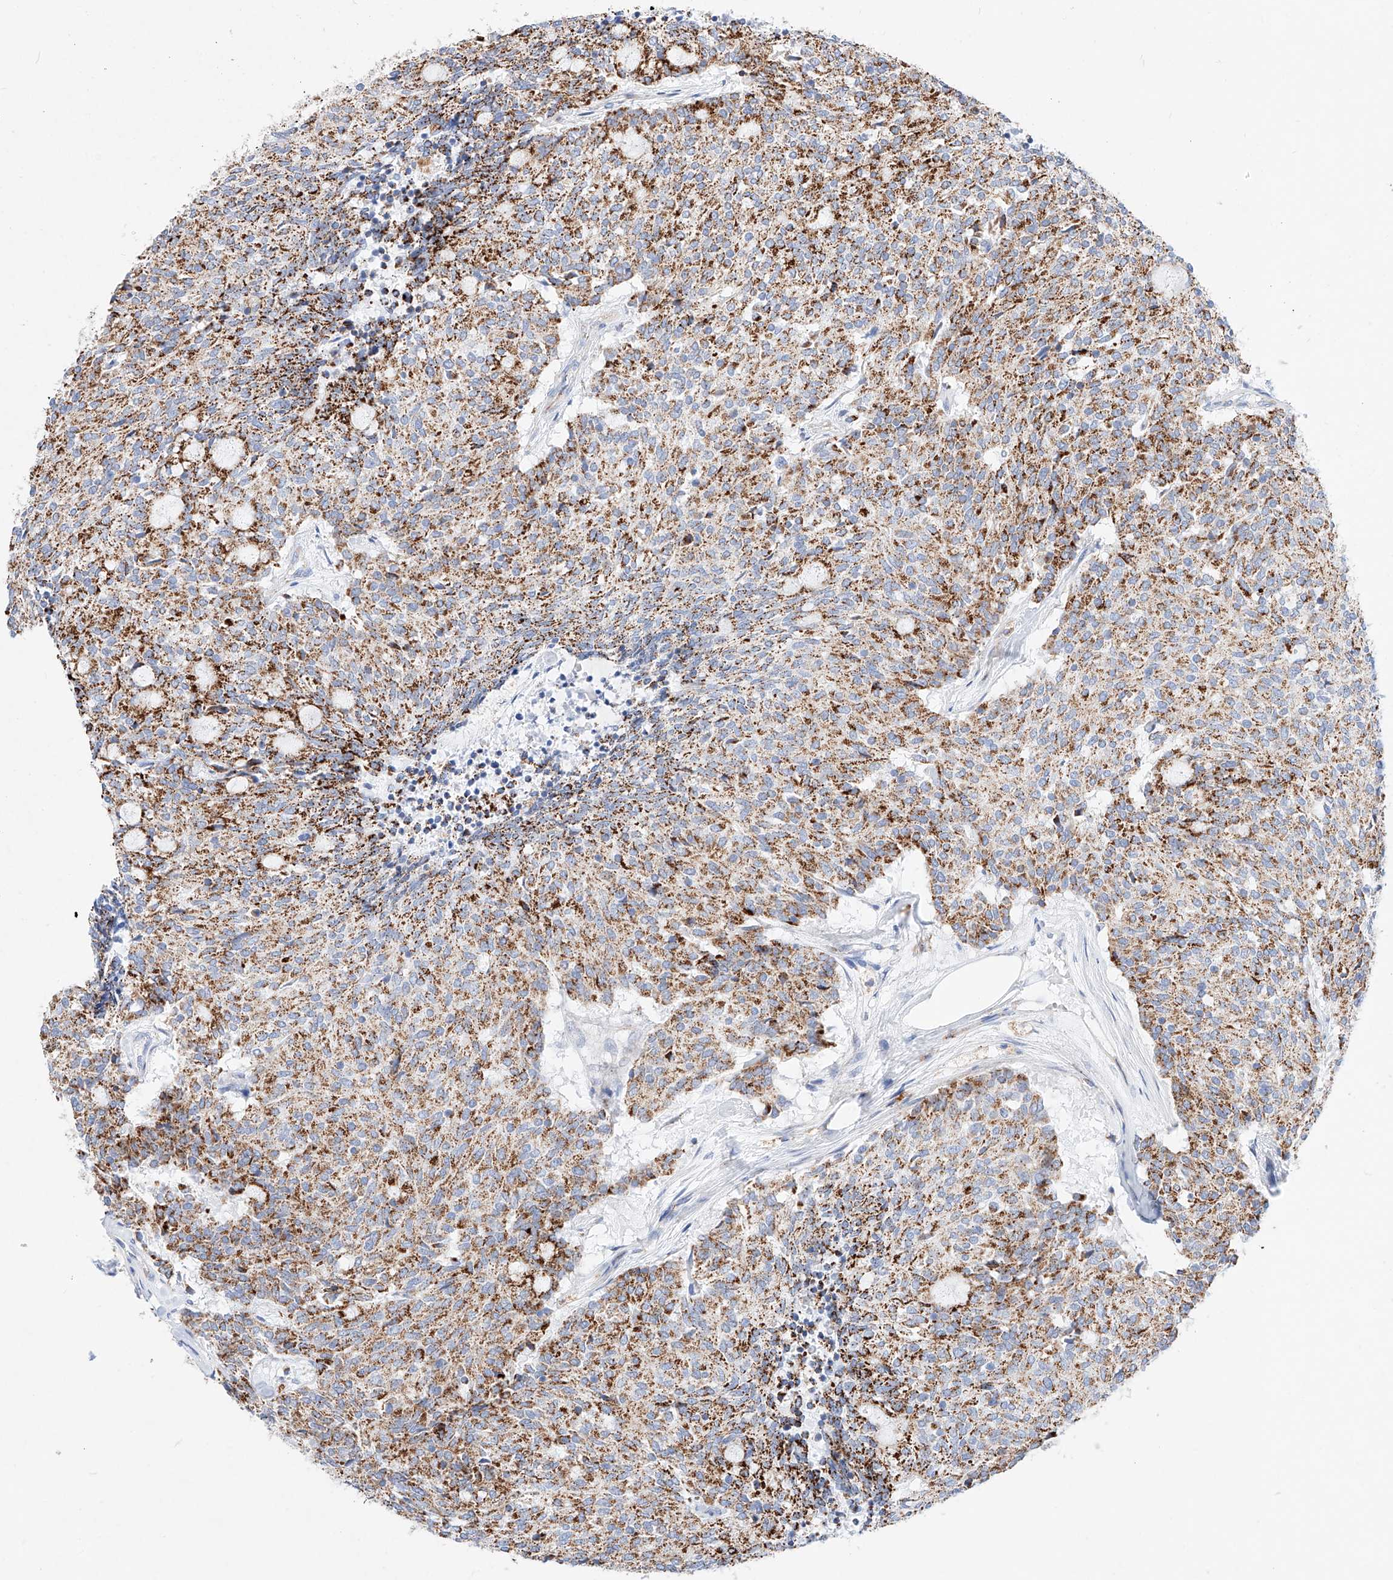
{"staining": {"intensity": "moderate", "quantity": ">75%", "location": "cytoplasmic/membranous"}, "tissue": "carcinoid", "cell_type": "Tumor cells", "image_type": "cancer", "snomed": [{"axis": "morphology", "description": "Carcinoid, malignant, NOS"}, {"axis": "topography", "description": "Pancreas"}], "caption": "An image of human carcinoid stained for a protein demonstrates moderate cytoplasmic/membranous brown staining in tumor cells. (Brightfield microscopy of DAB IHC at high magnification).", "gene": "C6orf62", "patient": {"sex": "female", "age": 54}}